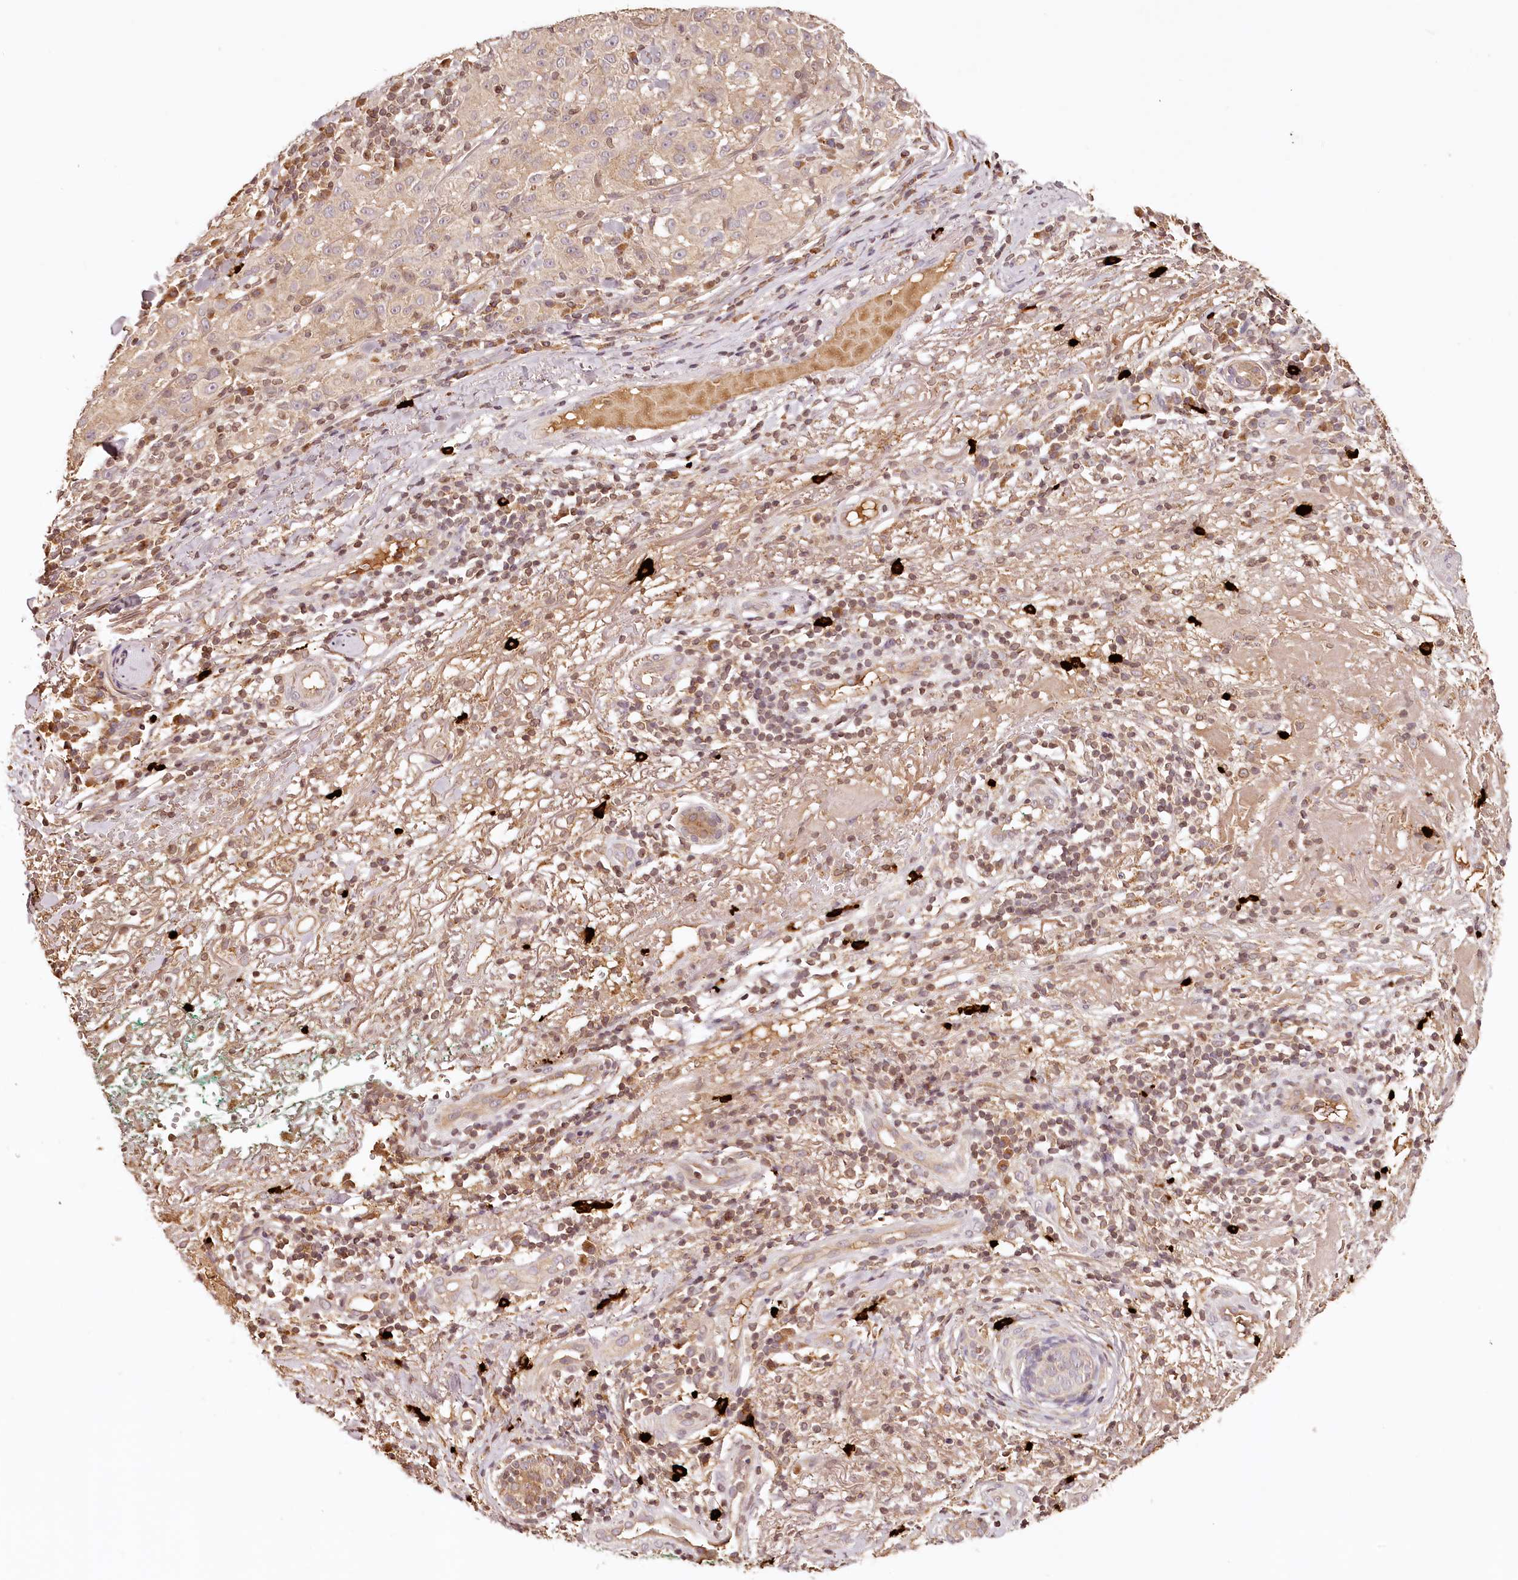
{"staining": {"intensity": "weak", "quantity": "<25%", "location": "cytoplasmic/membranous"}, "tissue": "melanoma", "cell_type": "Tumor cells", "image_type": "cancer", "snomed": [{"axis": "morphology", "description": "Necrosis, NOS"}, {"axis": "morphology", "description": "Malignant melanoma, NOS"}, {"axis": "topography", "description": "Skin"}], "caption": "A micrograph of melanoma stained for a protein displays no brown staining in tumor cells.", "gene": "SYNGR1", "patient": {"sex": "female", "age": 87}}